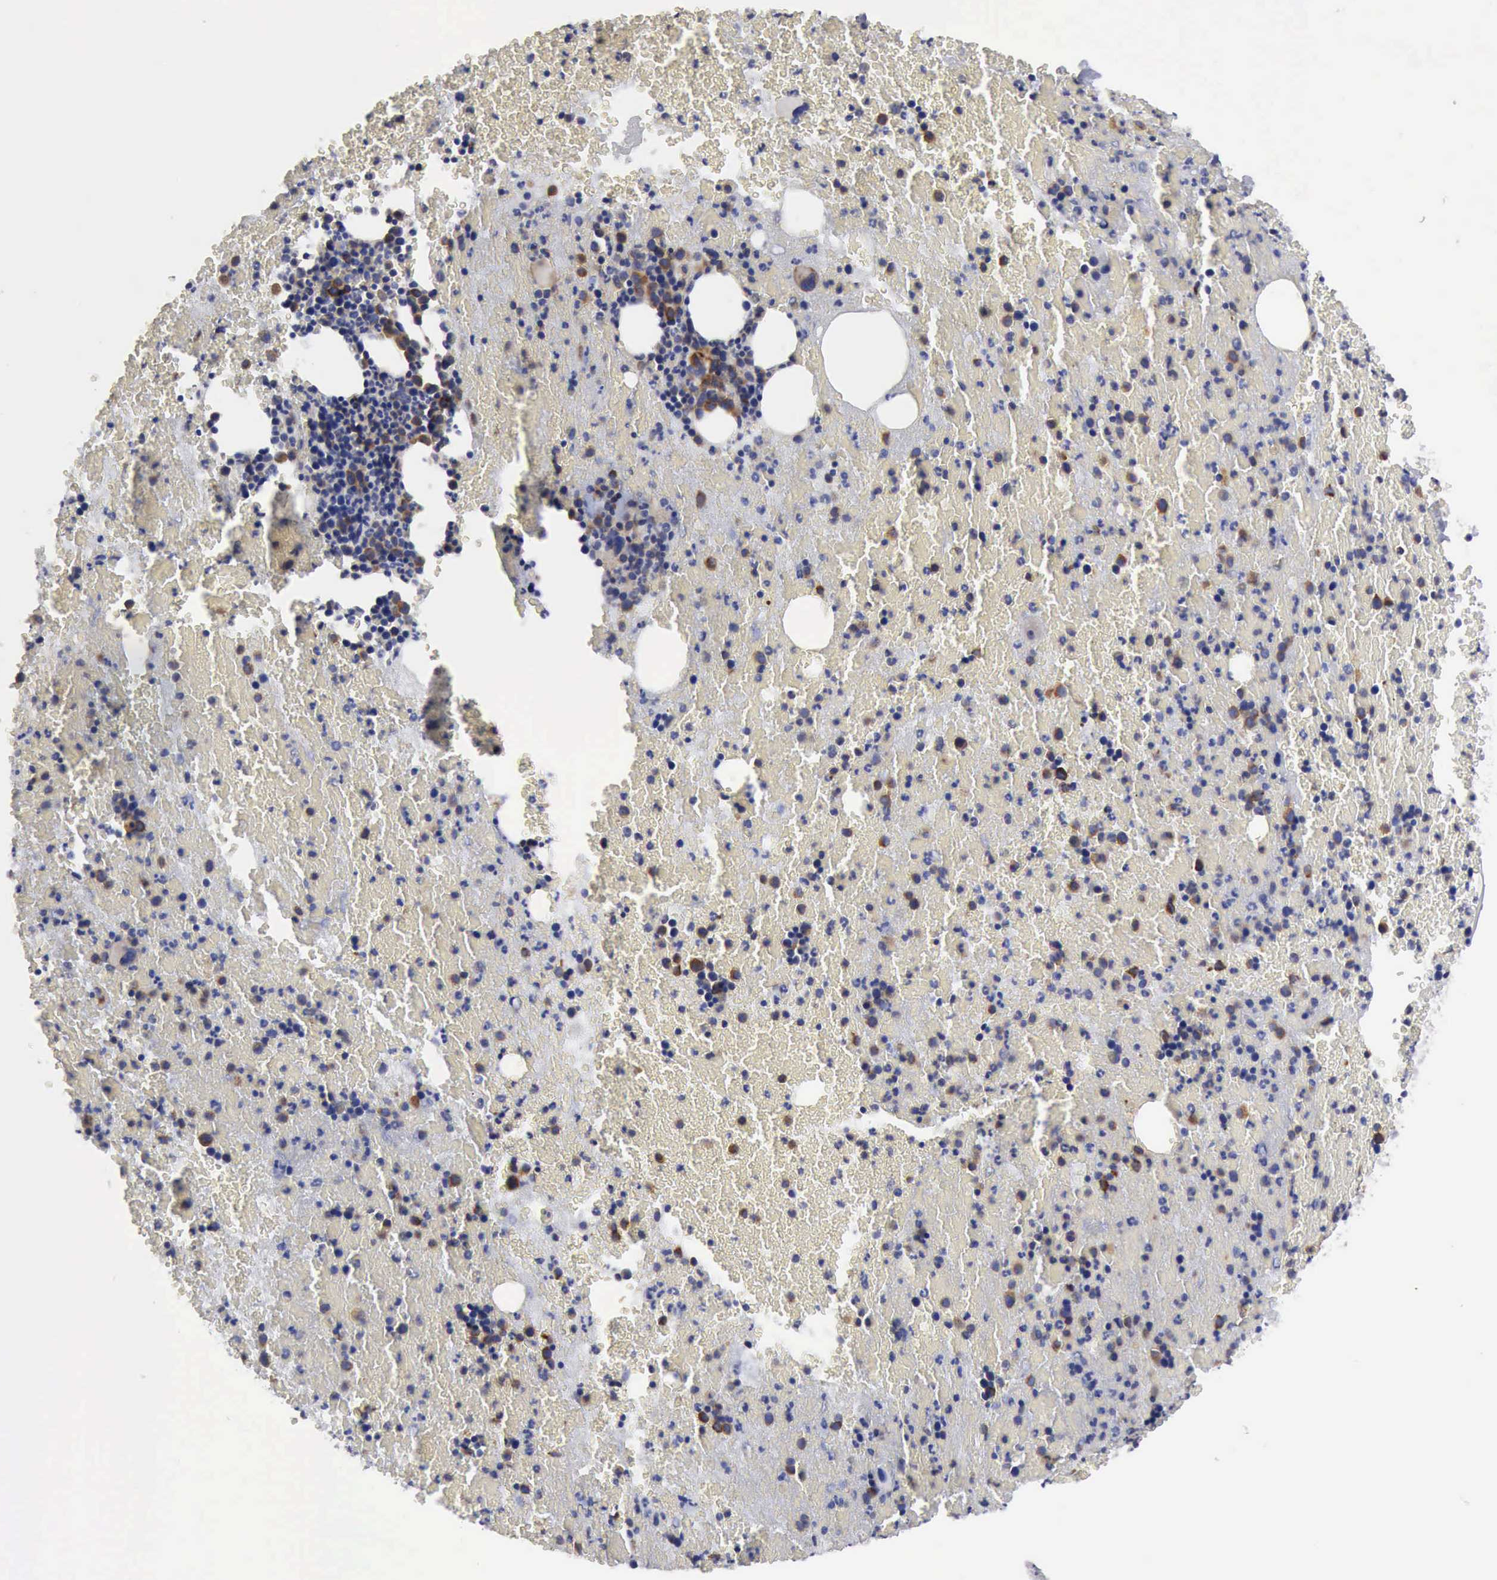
{"staining": {"intensity": "strong", "quantity": "<25%", "location": "cytoplasmic/membranous"}, "tissue": "bone marrow", "cell_type": "Hematopoietic cells", "image_type": "normal", "snomed": [{"axis": "morphology", "description": "Normal tissue, NOS"}, {"axis": "topography", "description": "Bone marrow"}], "caption": "DAB immunohistochemical staining of unremarkable bone marrow displays strong cytoplasmic/membranous protein expression in approximately <25% of hematopoietic cells.", "gene": "TXLNG", "patient": {"sex": "female", "age": 53}}